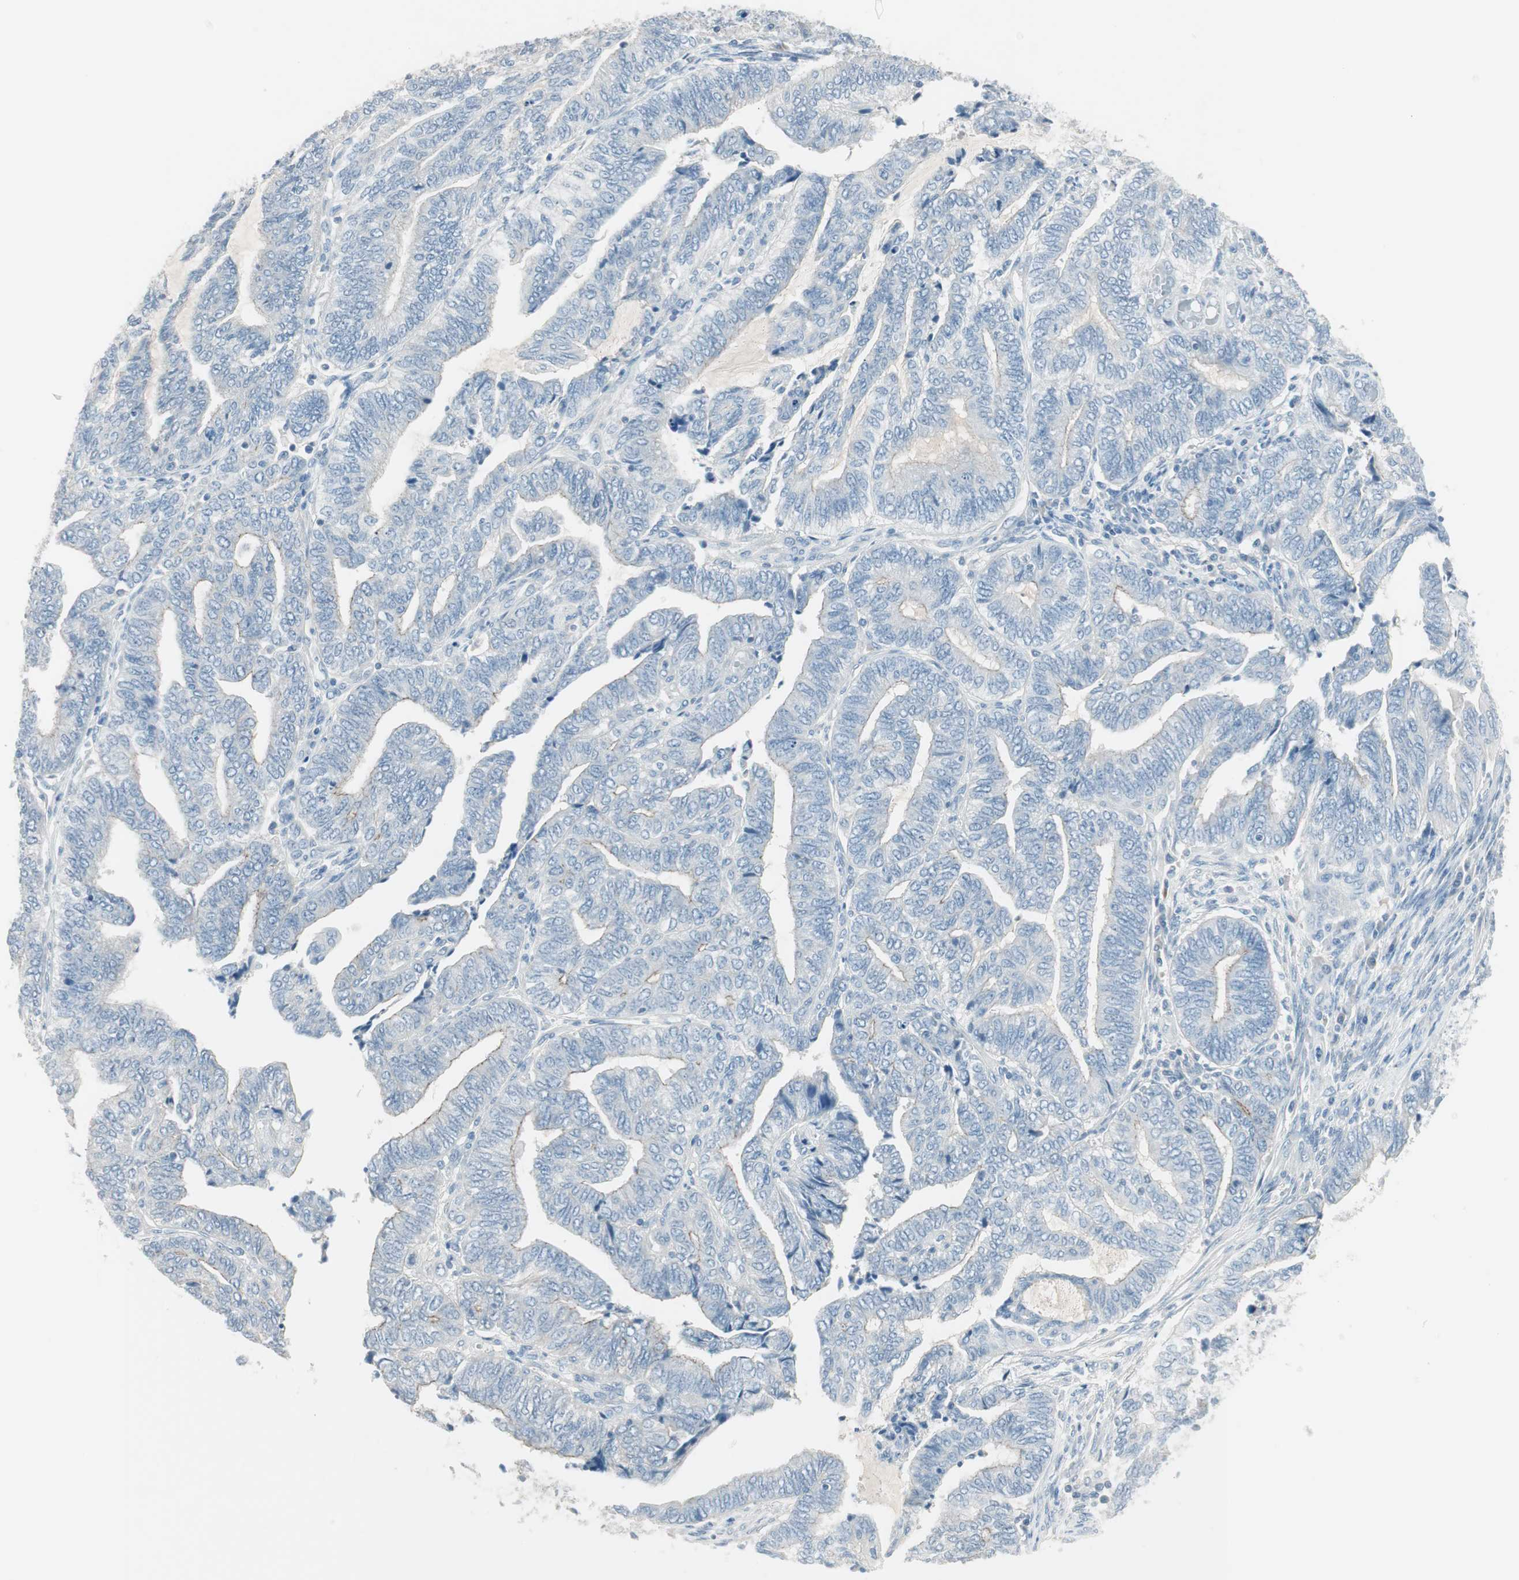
{"staining": {"intensity": "weak", "quantity": "25%-75%", "location": "cytoplasmic/membranous"}, "tissue": "endometrial cancer", "cell_type": "Tumor cells", "image_type": "cancer", "snomed": [{"axis": "morphology", "description": "Adenocarcinoma, NOS"}, {"axis": "topography", "description": "Uterus"}, {"axis": "topography", "description": "Endometrium"}], "caption": "The photomicrograph reveals a brown stain indicating the presence of a protein in the cytoplasmic/membranous of tumor cells in endometrial adenocarcinoma.", "gene": "ITLN2", "patient": {"sex": "female", "age": 70}}